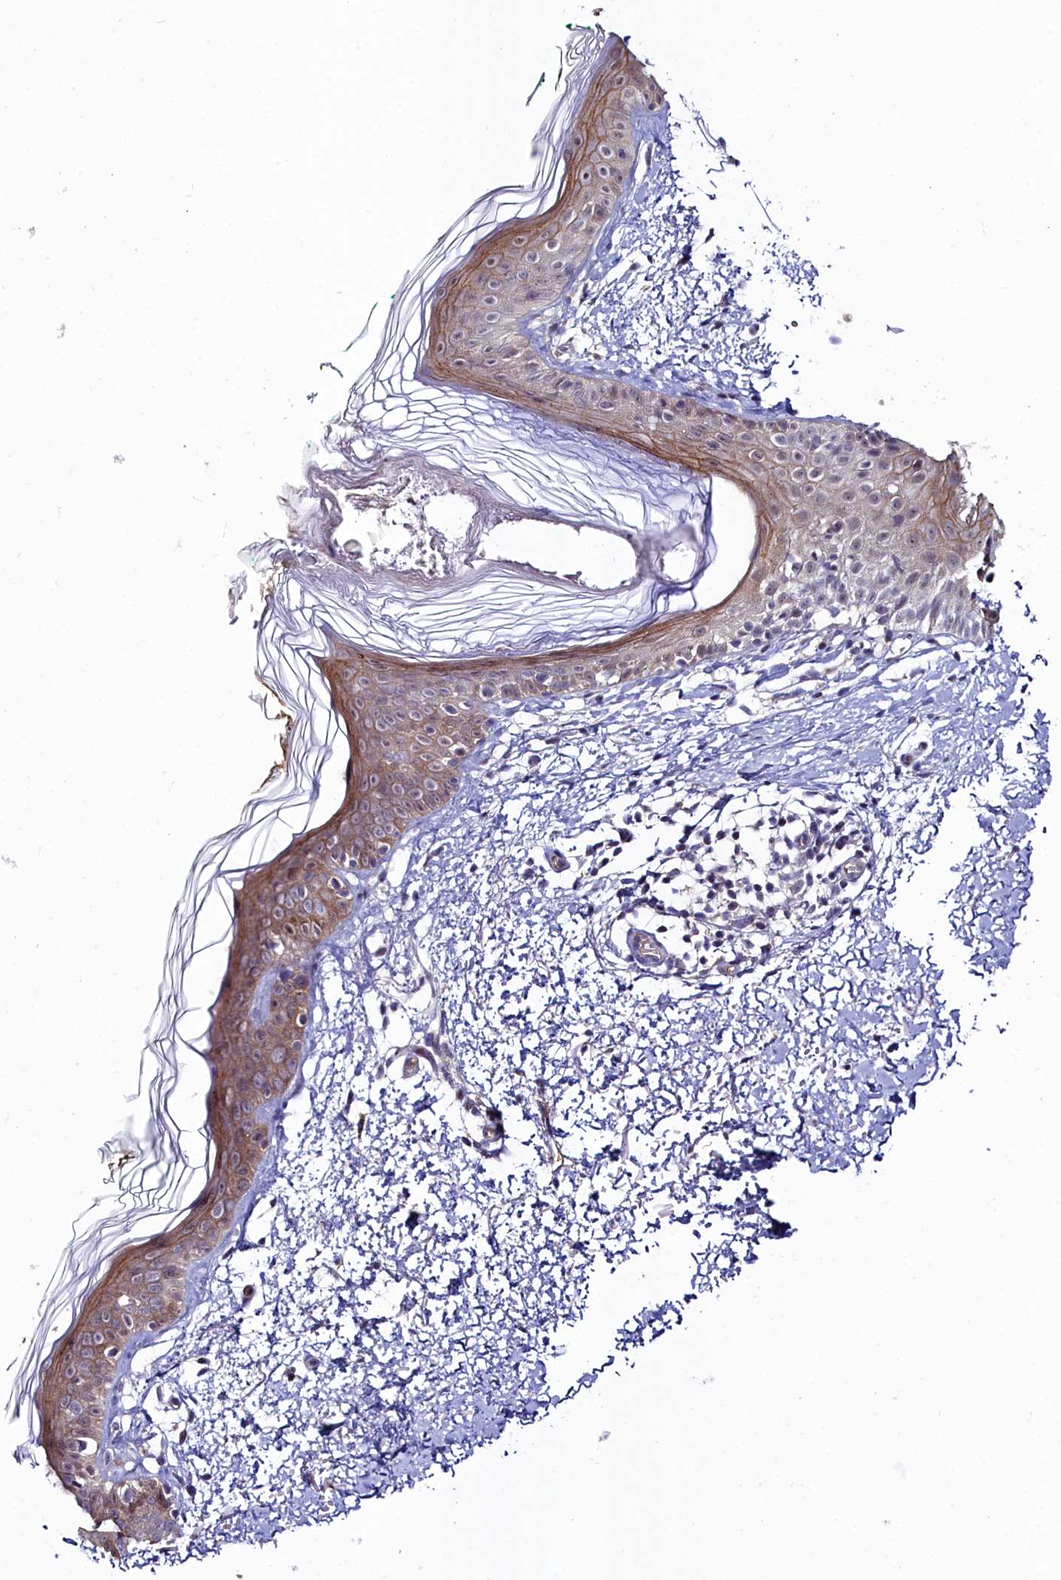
{"staining": {"intensity": "moderate", "quantity": ">75%", "location": "cytoplasmic/membranous"}, "tissue": "skin", "cell_type": "Fibroblasts", "image_type": "normal", "snomed": [{"axis": "morphology", "description": "Normal tissue, NOS"}, {"axis": "topography", "description": "Skin"}], "caption": "Fibroblasts demonstrate moderate cytoplasmic/membranous staining in about >75% of cells in benign skin.", "gene": "KCTD18", "patient": {"sex": "male", "age": 66}}